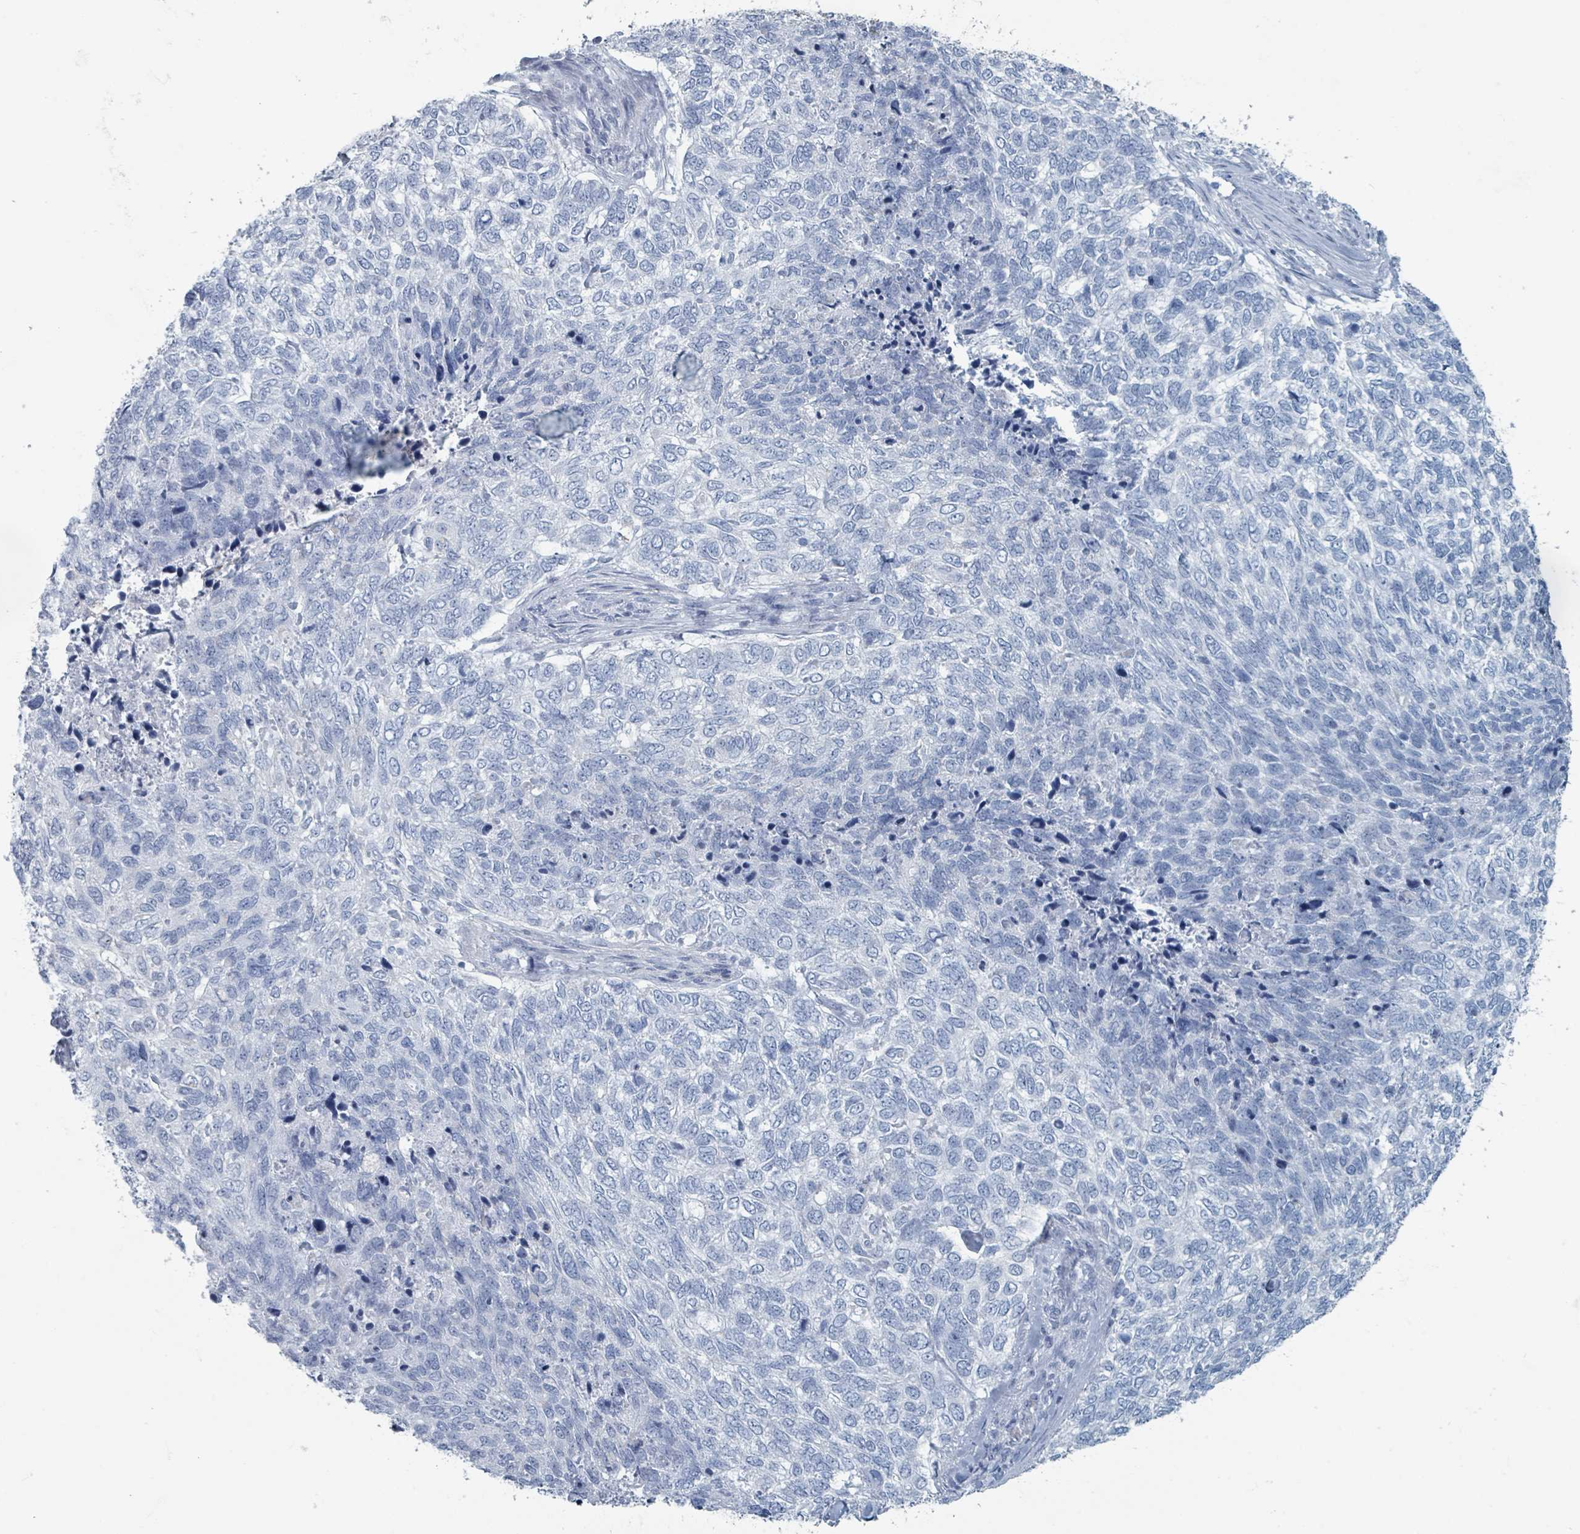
{"staining": {"intensity": "negative", "quantity": "none", "location": "none"}, "tissue": "skin cancer", "cell_type": "Tumor cells", "image_type": "cancer", "snomed": [{"axis": "morphology", "description": "Basal cell carcinoma"}, {"axis": "topography", "description": "Skin"}], "caption": "This is a histopathology image of immunohistochemistry (IHC) staining of skin cancer, which shows no positivity in tumor cells.", "gene": "HEATR5A", "patient": {"sex": "female", "age": 65}}